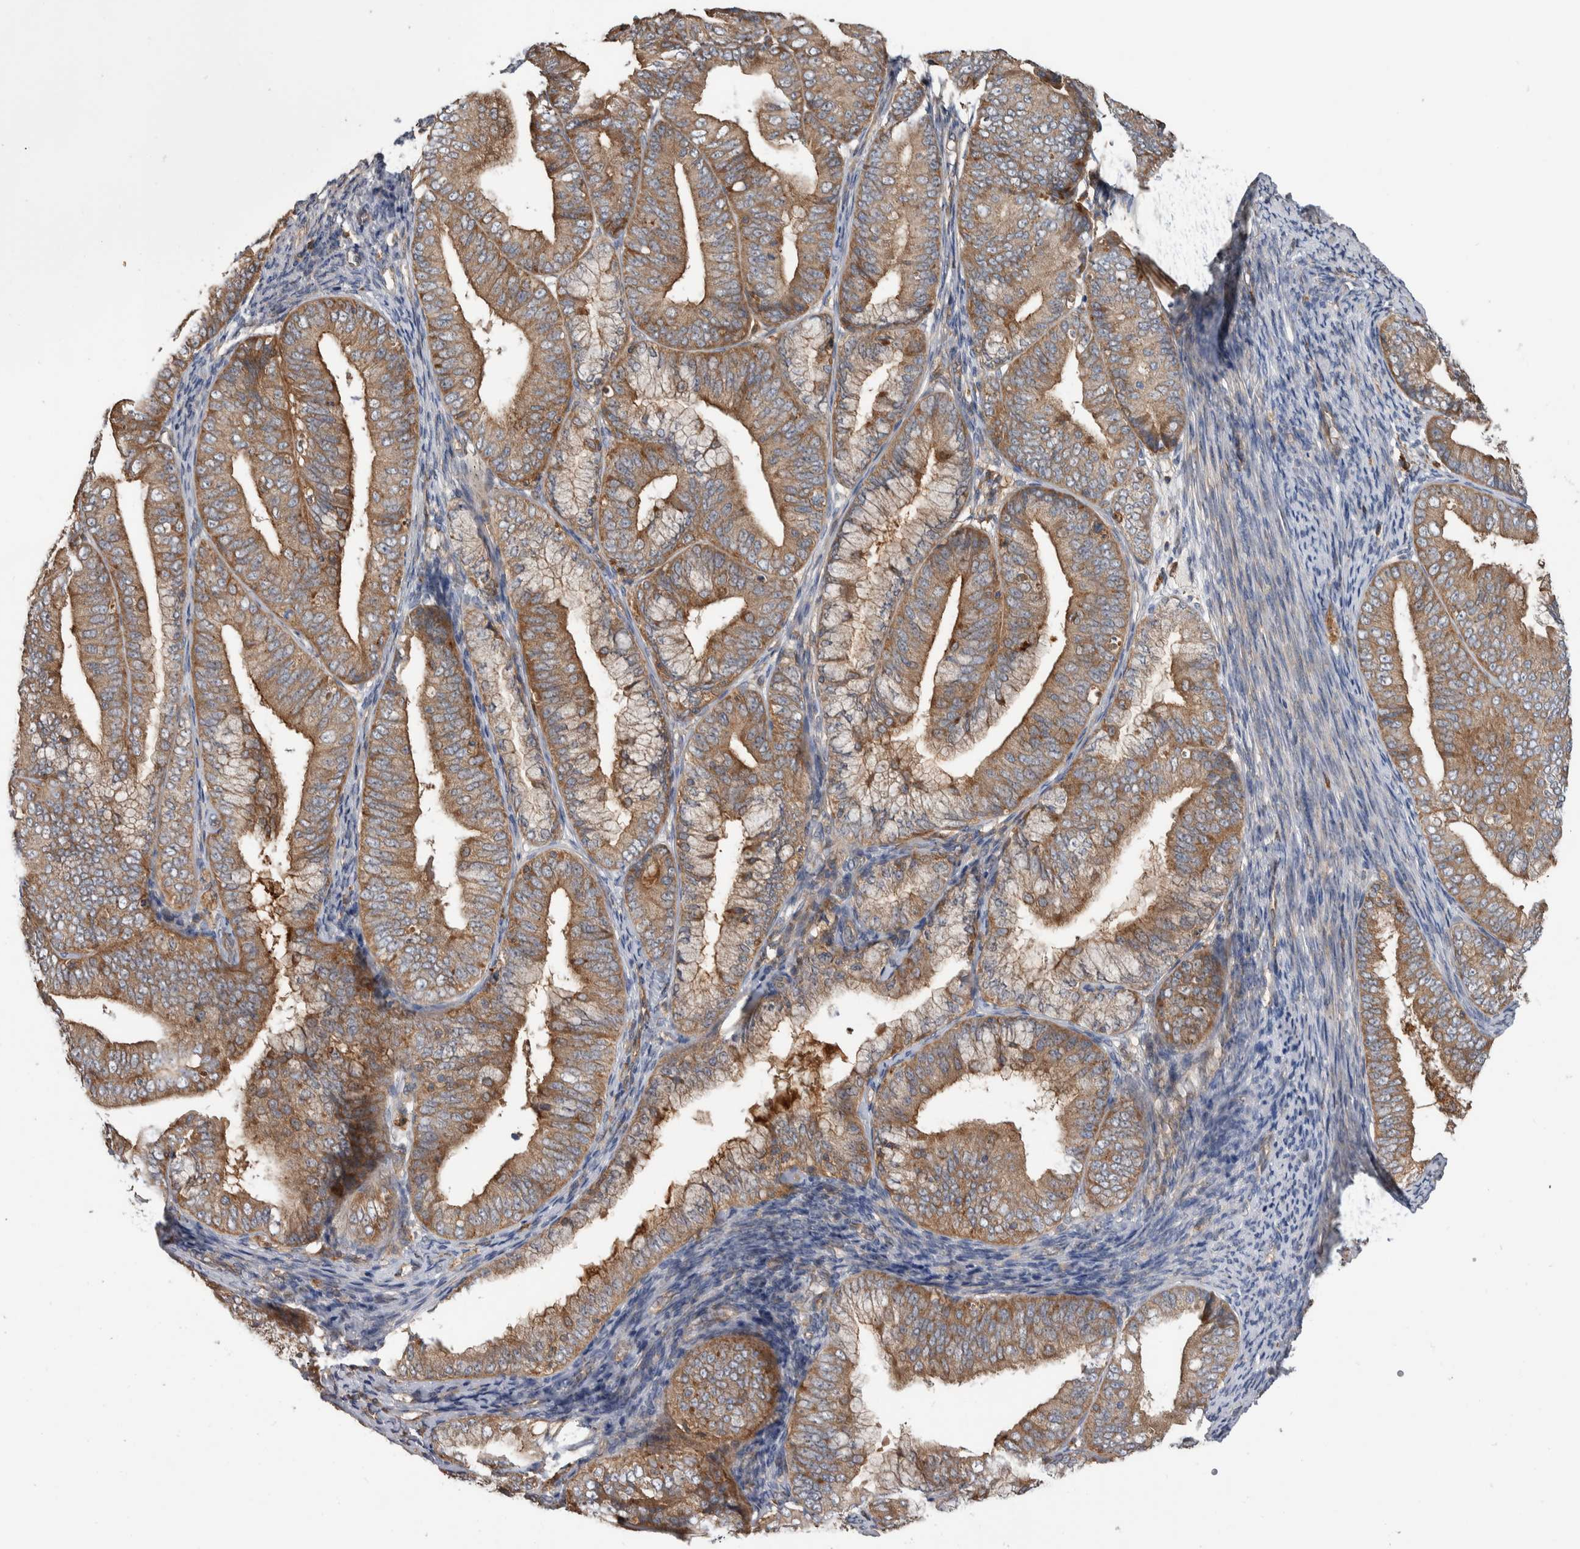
{"staining": {"intensity": "weak", "quantity": ">75%", "location": "cytoplasmic/membranous"}, "tissue": "endometrial cancer", "cell_type": "Tumor cells", "image_type": "cancer", "snomed": [{"axis": "morphology", "description": "Adenocarcinoma, NOS"}, {"axis": "topography", "description": "Endometrium"}], "caption": "Brown immunohistochemical staining in human endometrial cancer (adenocarcinoma) exhibits weak cytoplasmic/membranous expression in approximately >75% of tumor cells. (brown staining indicates protein expression, while blue staining denotes nuclei).", "gene": "SDCBP", "patient": {"sex": "female", "age": 63}}